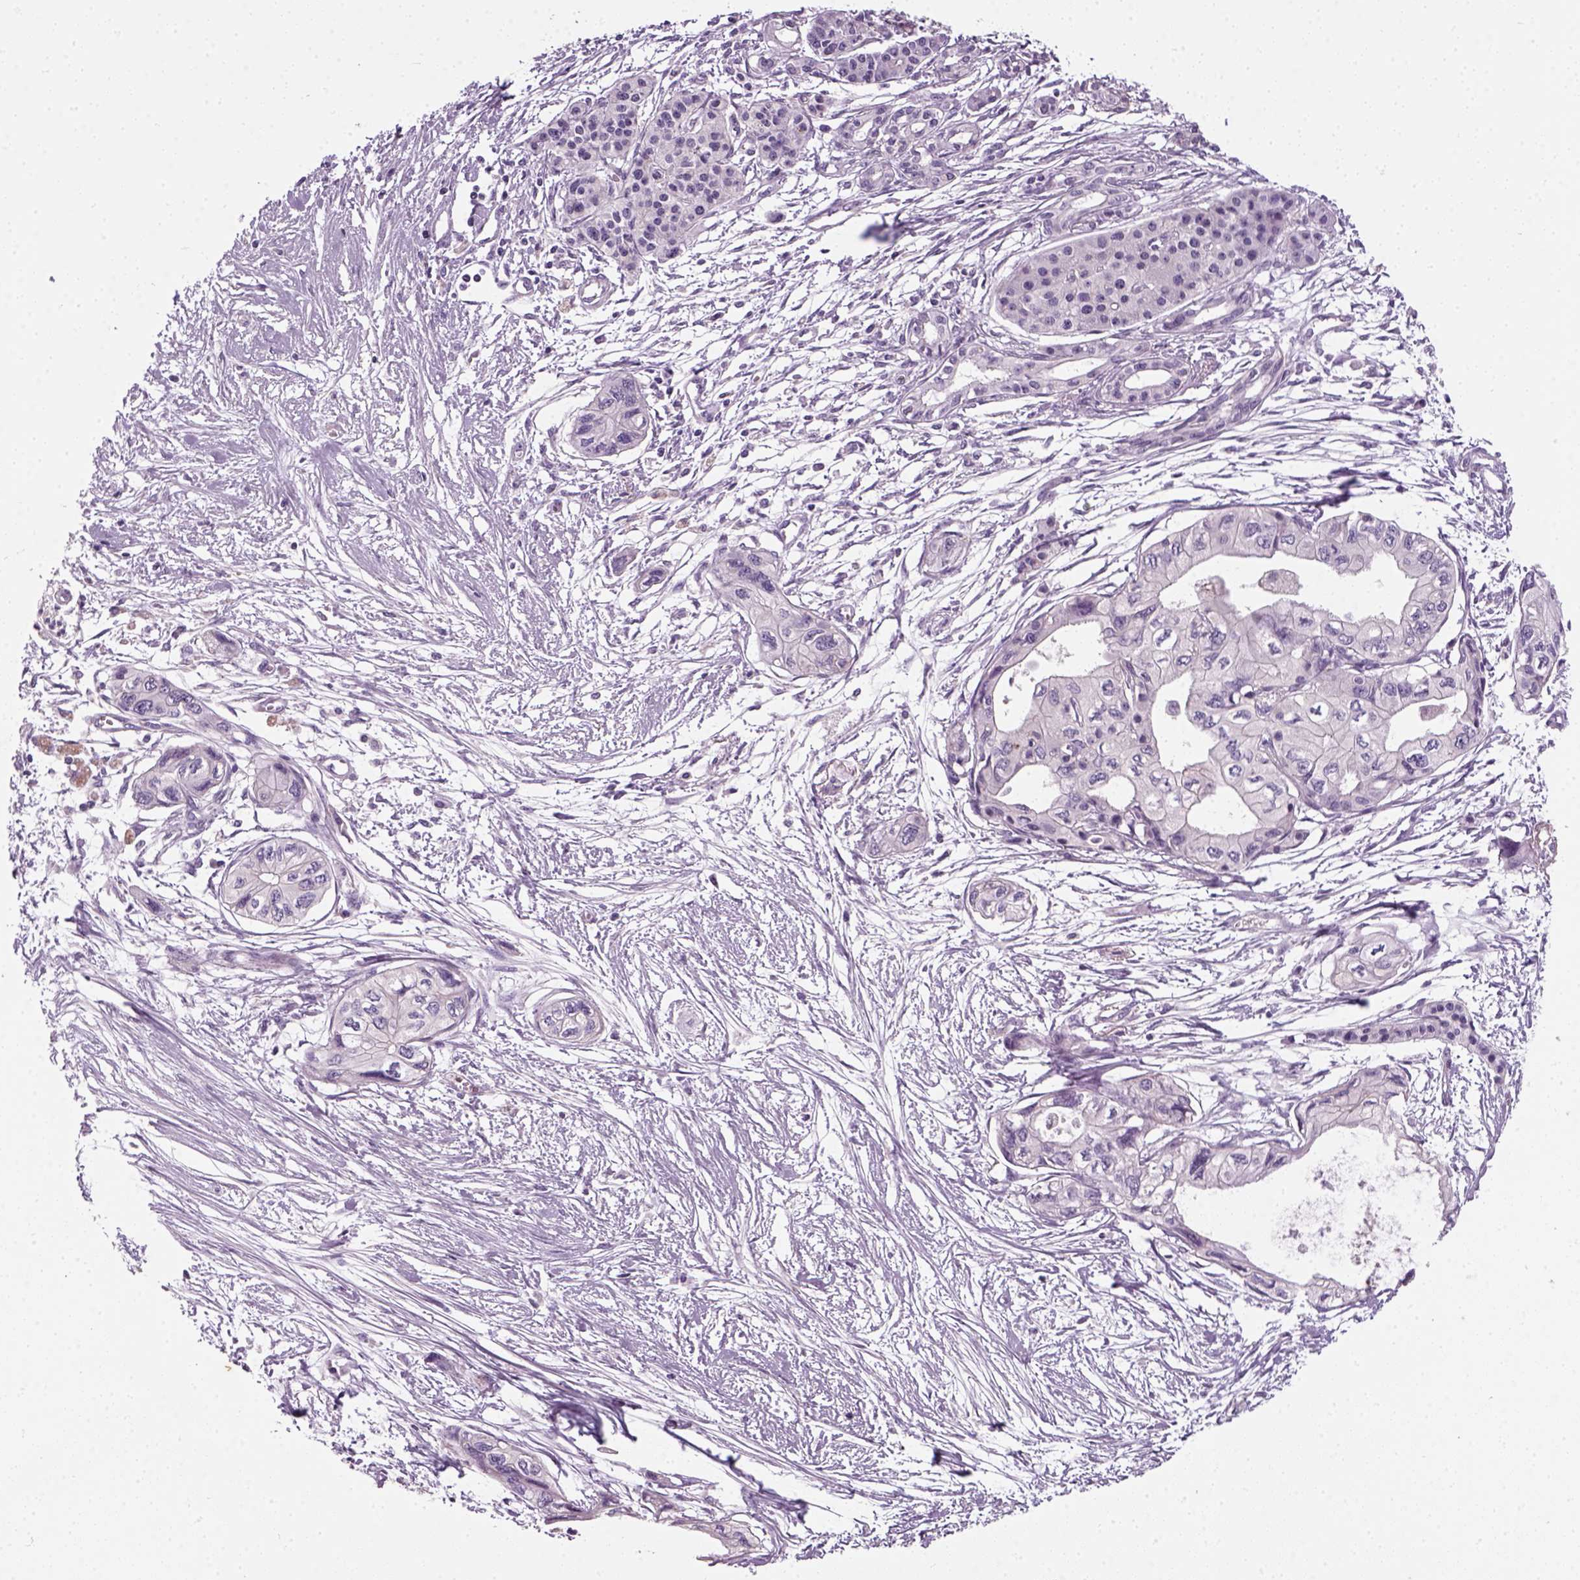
{"staining": {"intensity": "negative", "quantity": "none", "location": "none"}, "tissue": "pancreatic cancer", "cell_type": "Tumor cells", "image_type": "cancer", "snomed": [{"axis": "morphology", "description": "Adenocarcinoma, NOS"}, {"axis": "topography", "description": "Pancreas"}], "caption": "This is an immunohistochemistry histopathology image of pancreatic adenocarcinoma. There is no expression in tumor cells.", "gene": "ELOVL3", "patient": {"sex": "female", "age": 76}}